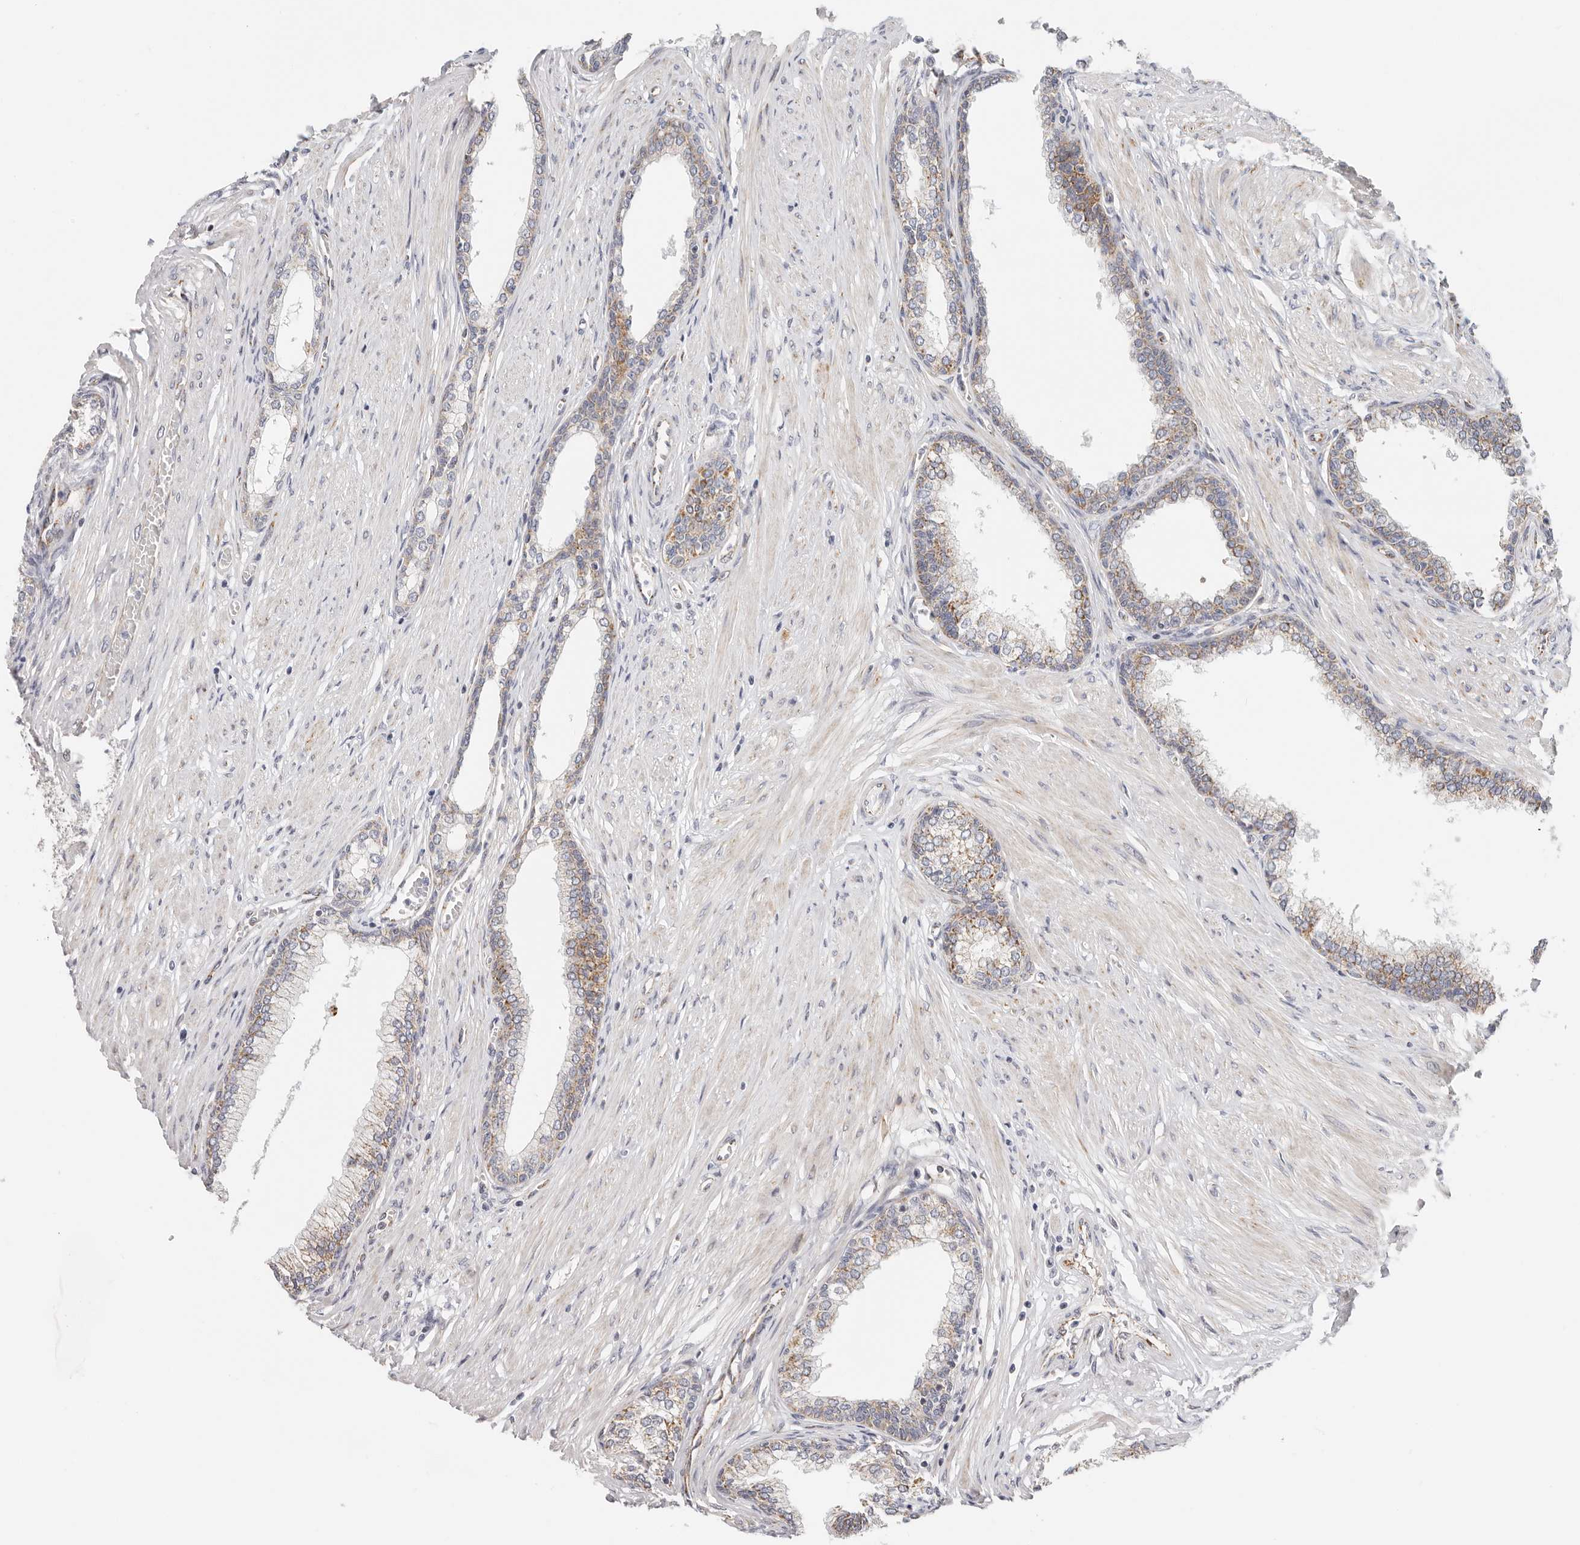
{"staining": {"intensity": "moderate", "quantity": "25%-75%", "location": "cytoplasmic/membranous"}, "tissue": "prostate", "cell_type": "Glandular cells", "image_type": "normal", "snomed": [{"axis": "morphology", "description": "Normal tissue, NOS"}, {"axis": "morphology", "description": "Urothelial carcinoma, Low grade"}, {"axis": "topography", "description": "Urinary bladder"}, {"axis": "topography", "description": "Prostate"}], "caption": "High-power microscopy captured an IHC photomicrograph of normal prostate, revealing moderate cytoplasmic/membranous staining in about 25%-75% of glandular cells. Nuclei are stained in blue.", "gene": "AFDN", "patient": {"sex": "male", "age": 60}}